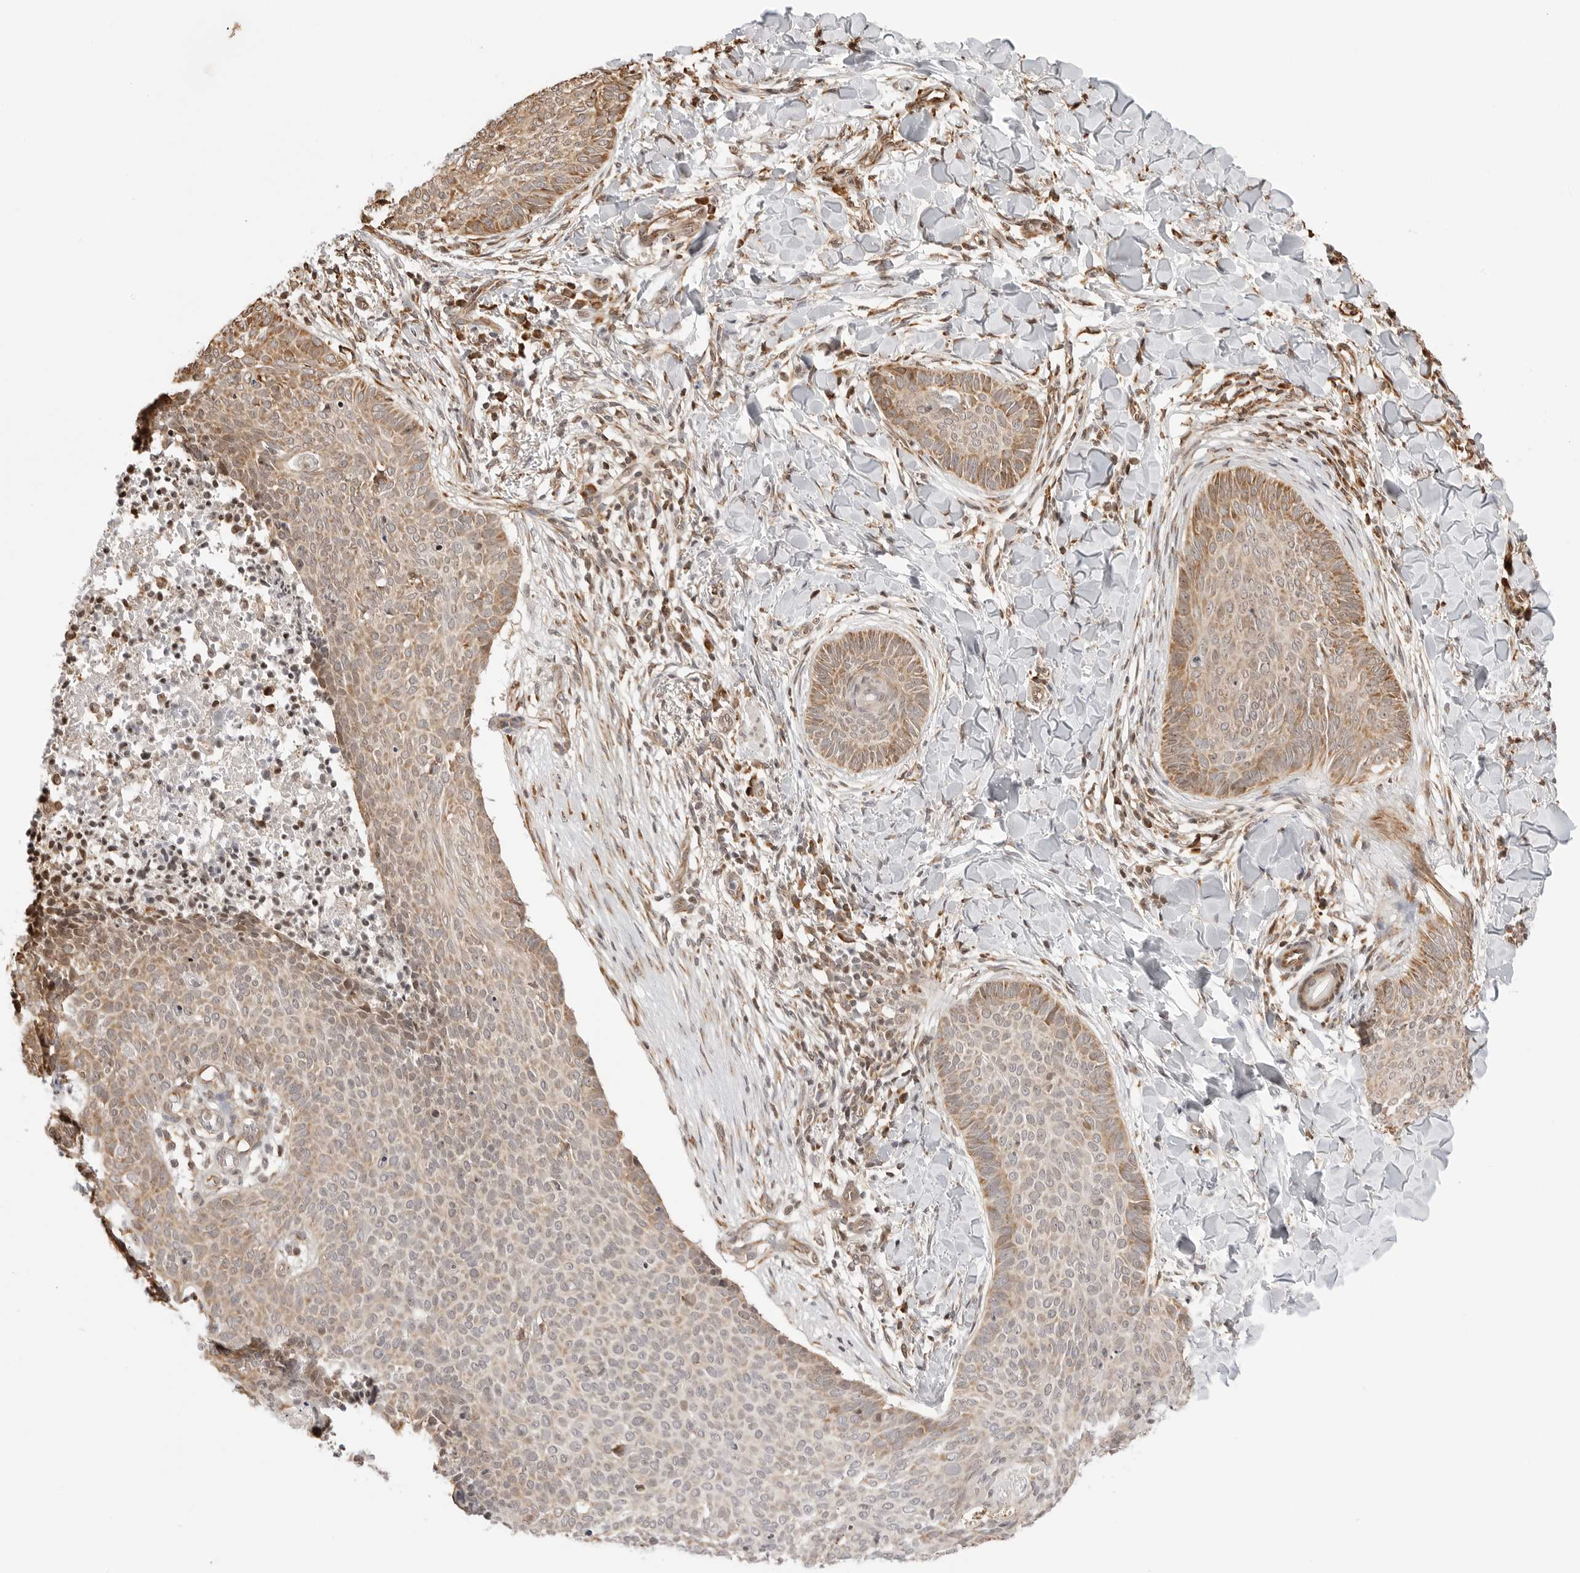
{"staining": {"intensity": "moderate", "quantity": "25%-75%", "location": "cytoplasmic/membranous"}, "tissue": "skin cancer", "cell_type": "Tumor cells", "image_type": "cancer", "snomed": [{"axis": "morphology", "description": "Normal tissue, NOS"}, {"axis": "morphology", "description": "Basal cell carcinoma"}, {"axis": "topography", "description": "Skin"}], "caption": "A brown stain highlights moderate cytoplasmic/membranous positivity of a protein in human skin basal cell carcinoma tumor cells.", "gene": "FKBP14", "patient": {"sex": "male", "age": 50}}